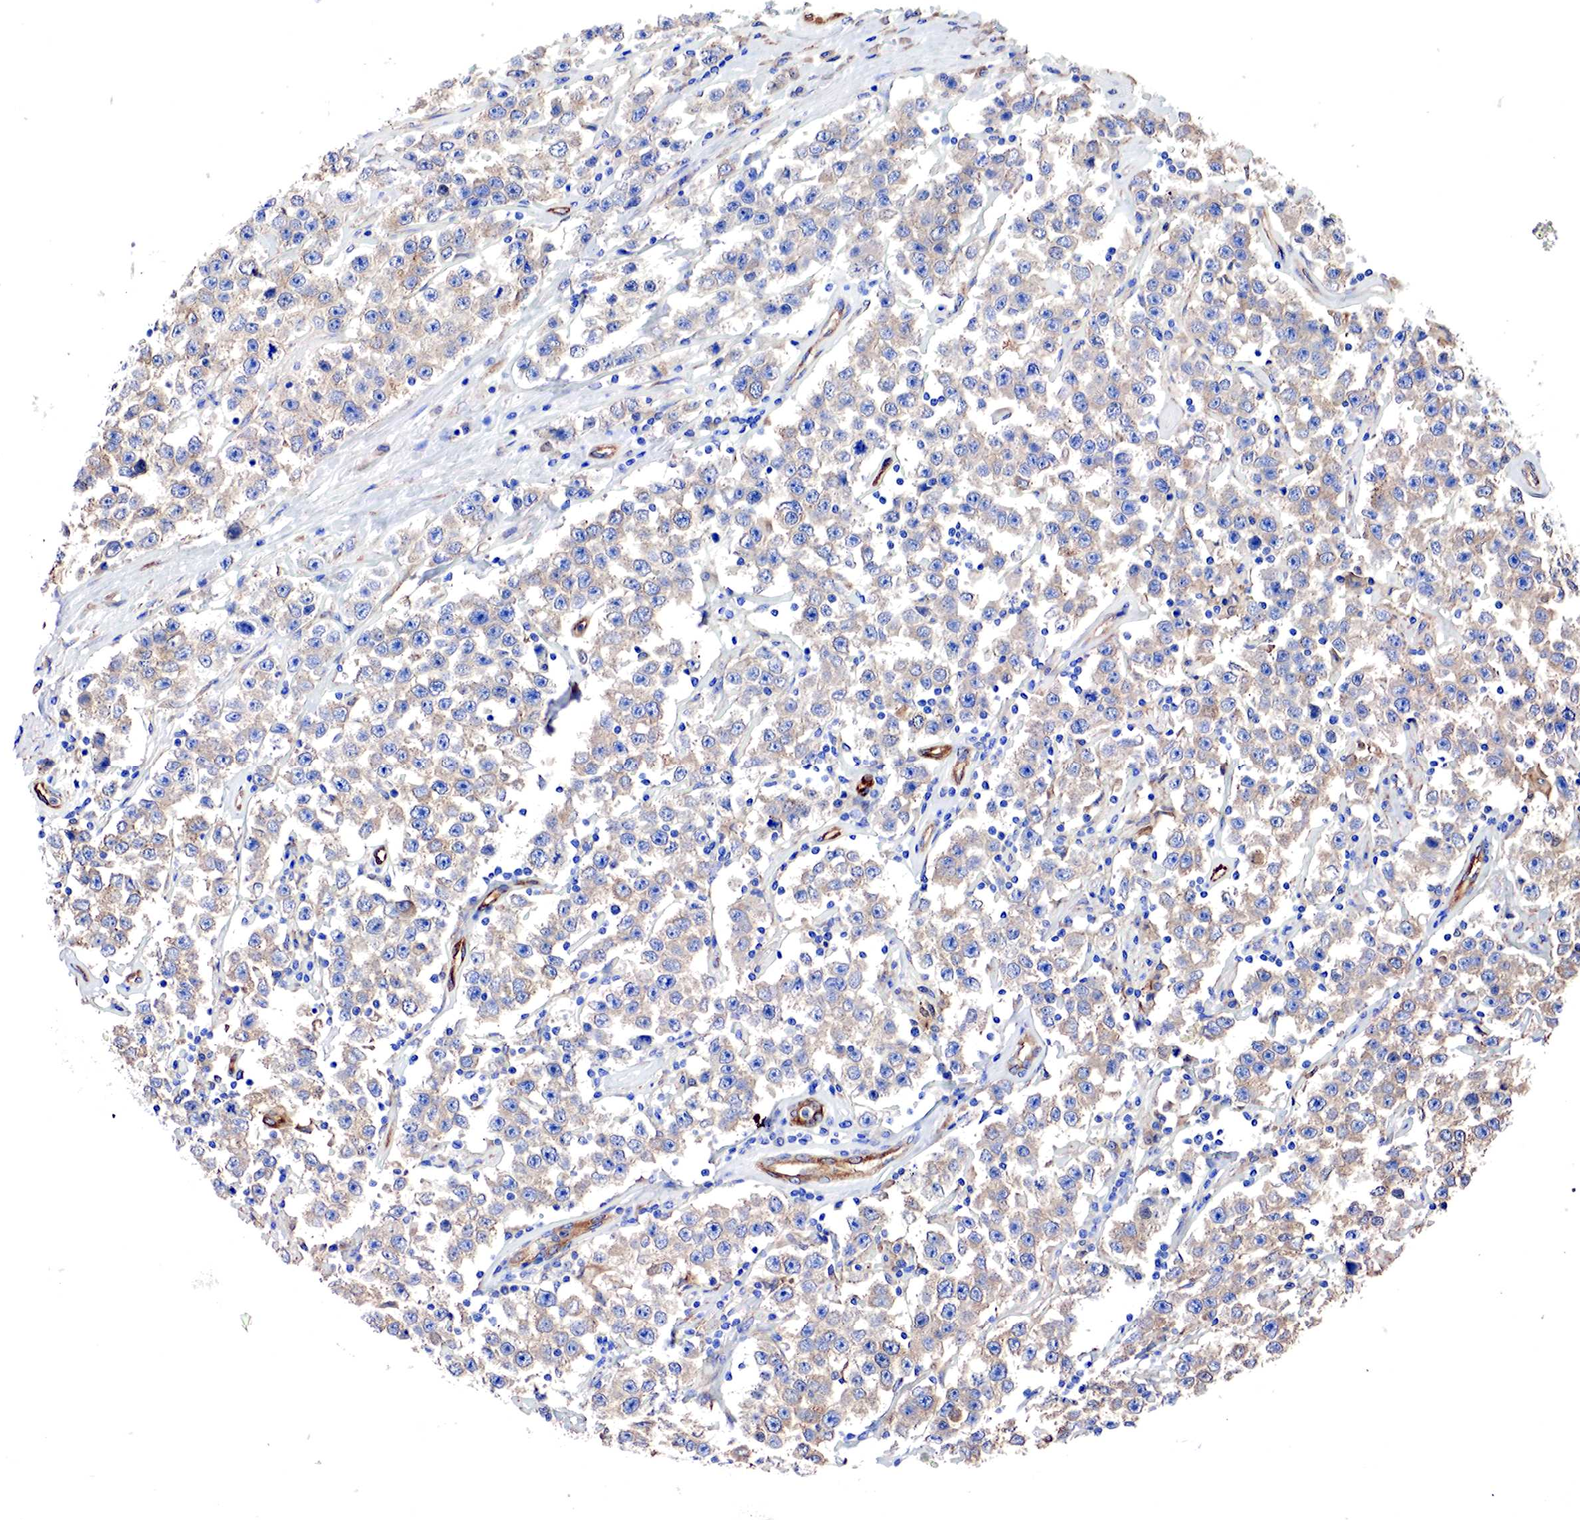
{"staining": {"intensity": "moderate", "quantity": "25%-75%", "location": "cytoplasmic/membranous"}, "tissue": "testis cancer", "cell_type": "Tumor cells", "image_type": "cancer", "snomed": [{"axis": "morphology", "description": "Seminoma, NOS"}, {"axis": "topography", "description": "Testis"}], "caption": "Tumor cells reveal medium levels of moderate cytoplasmic/membranous staining in approximately 25%-75% of cells in human testis cancer (seminoma).", "gene": "RDX", "patient": {"sex": "male", "age": 52}}